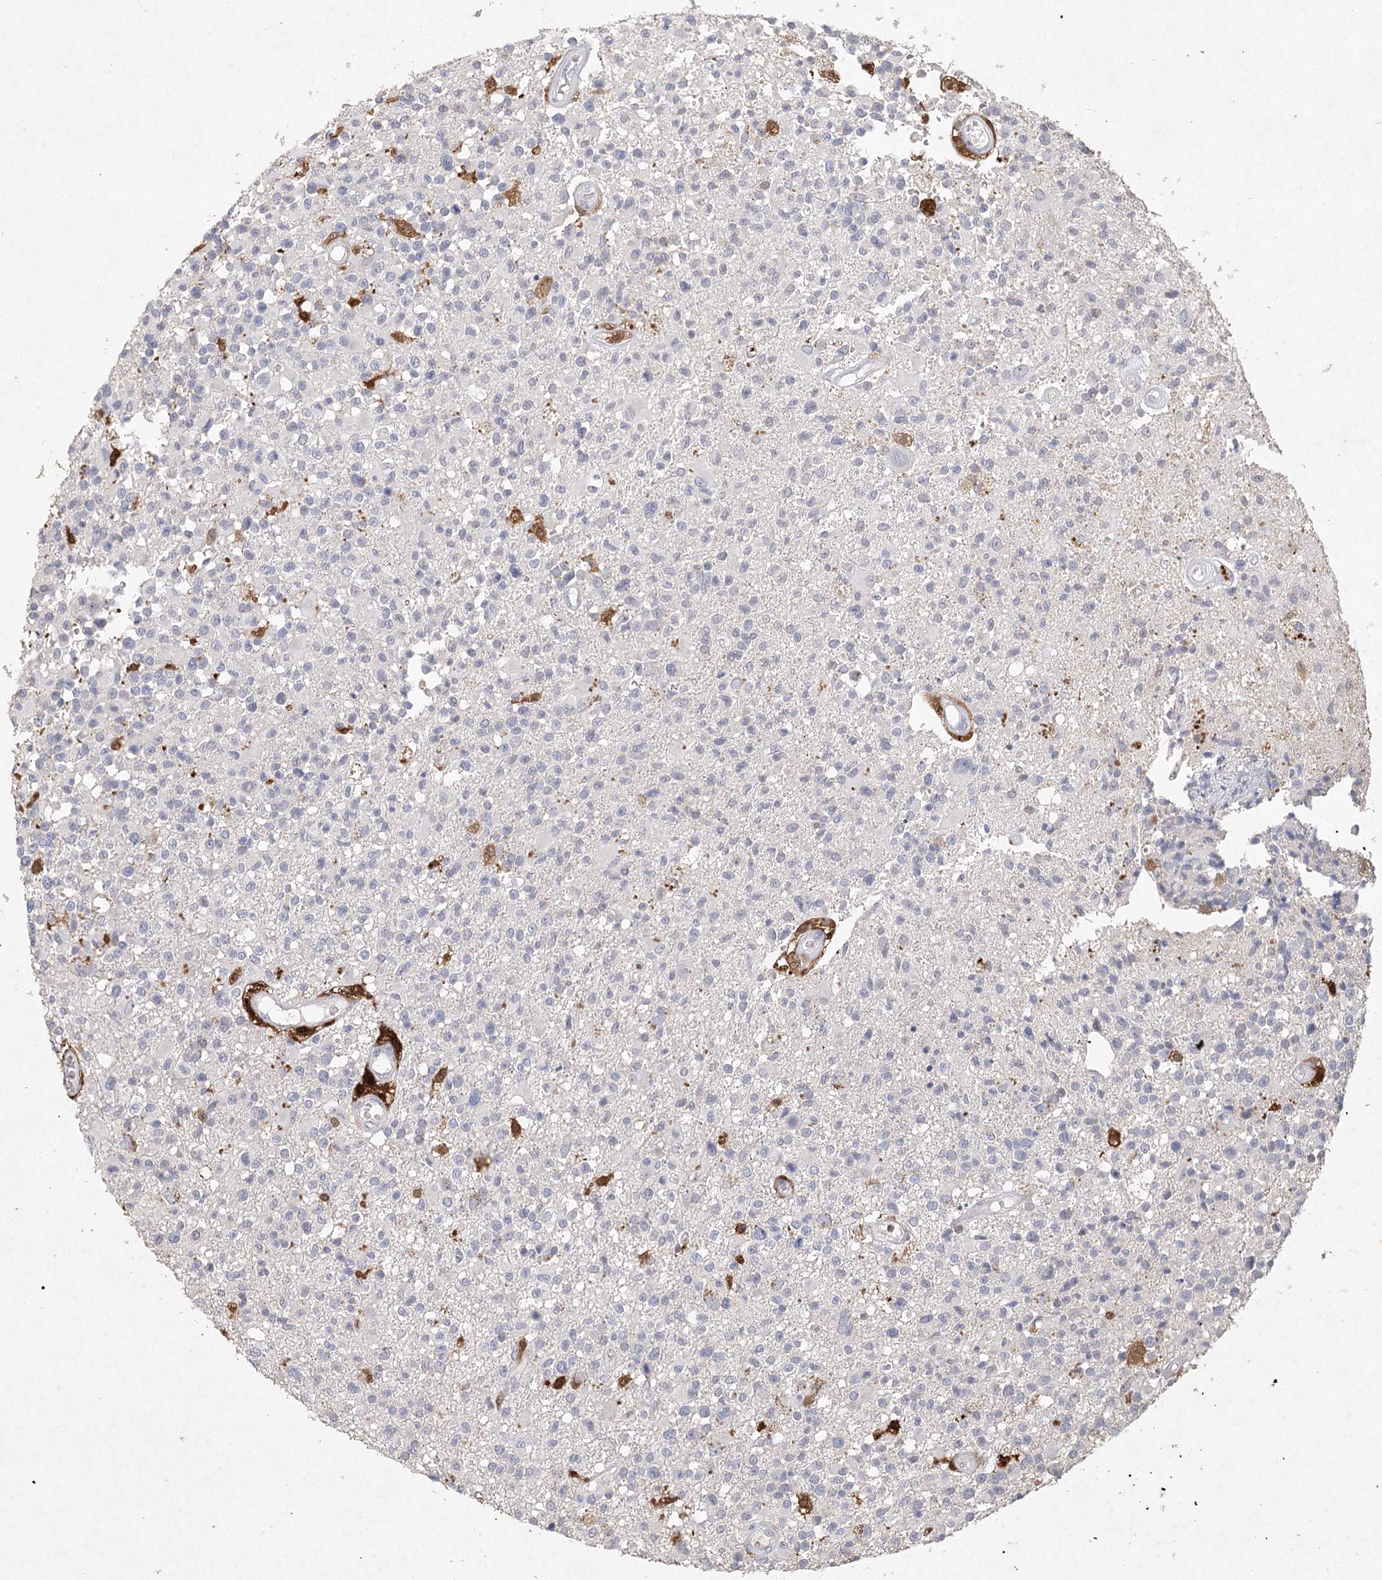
{"staining": {"intensity": "negative", "quantity": "none", "location": "none"}, "tissue": "glioma", "cell_type": "Tumor cells", "image_type": "cancer", "snomed": [{"axis": "morphology", "description": "Glioma, malignant, High grade"}, {"axis": "morphology", "description": "Glioblastoma, NOS"}, {"axis": "topography", "description": "Brain"}], "caption": "The micrograph exhibits no staining of tumor cells in glioblastoma.", "gene": "ARSI", "patient": {"sex": "male", "age": 60}}